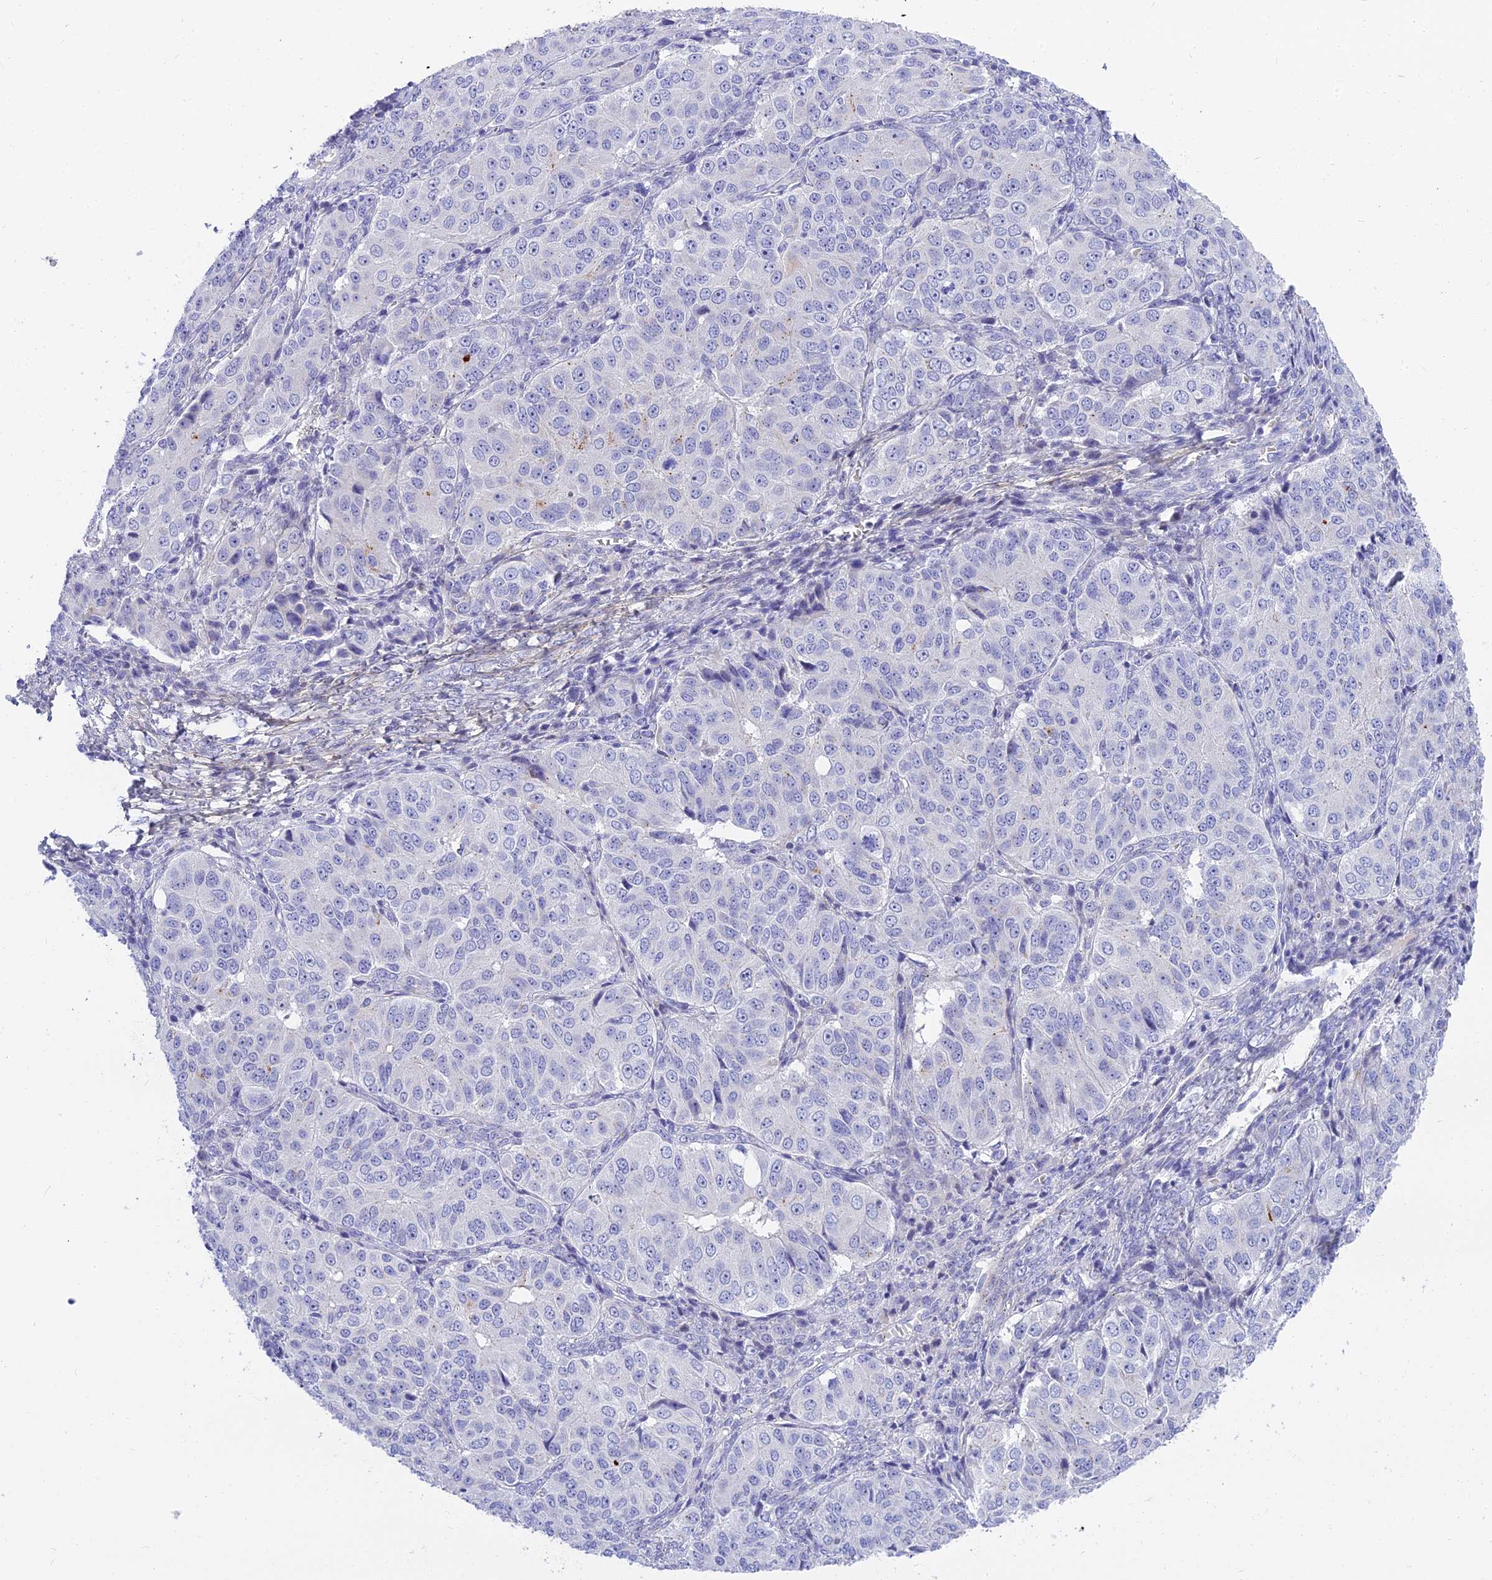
{"staining": {"intensity": "negative", "quantity": "none", "location": "none"}, "tissue": "ovarian cancer", "cell_type": "Tumor cells", "image_type": "cancer", "snomed": [{"axis": "morphology", "description": "Carcinoma, endometroid"}, {"axis": "topography", "description": "Ovary"}], "caption": "This is an immunohistochemistry histopathology image of human endometroid carcinoma (ovarian). There is no expression in tumor cells.", "gene": "MBD3L1", "patient": {"sex": "female", "age": 51}}